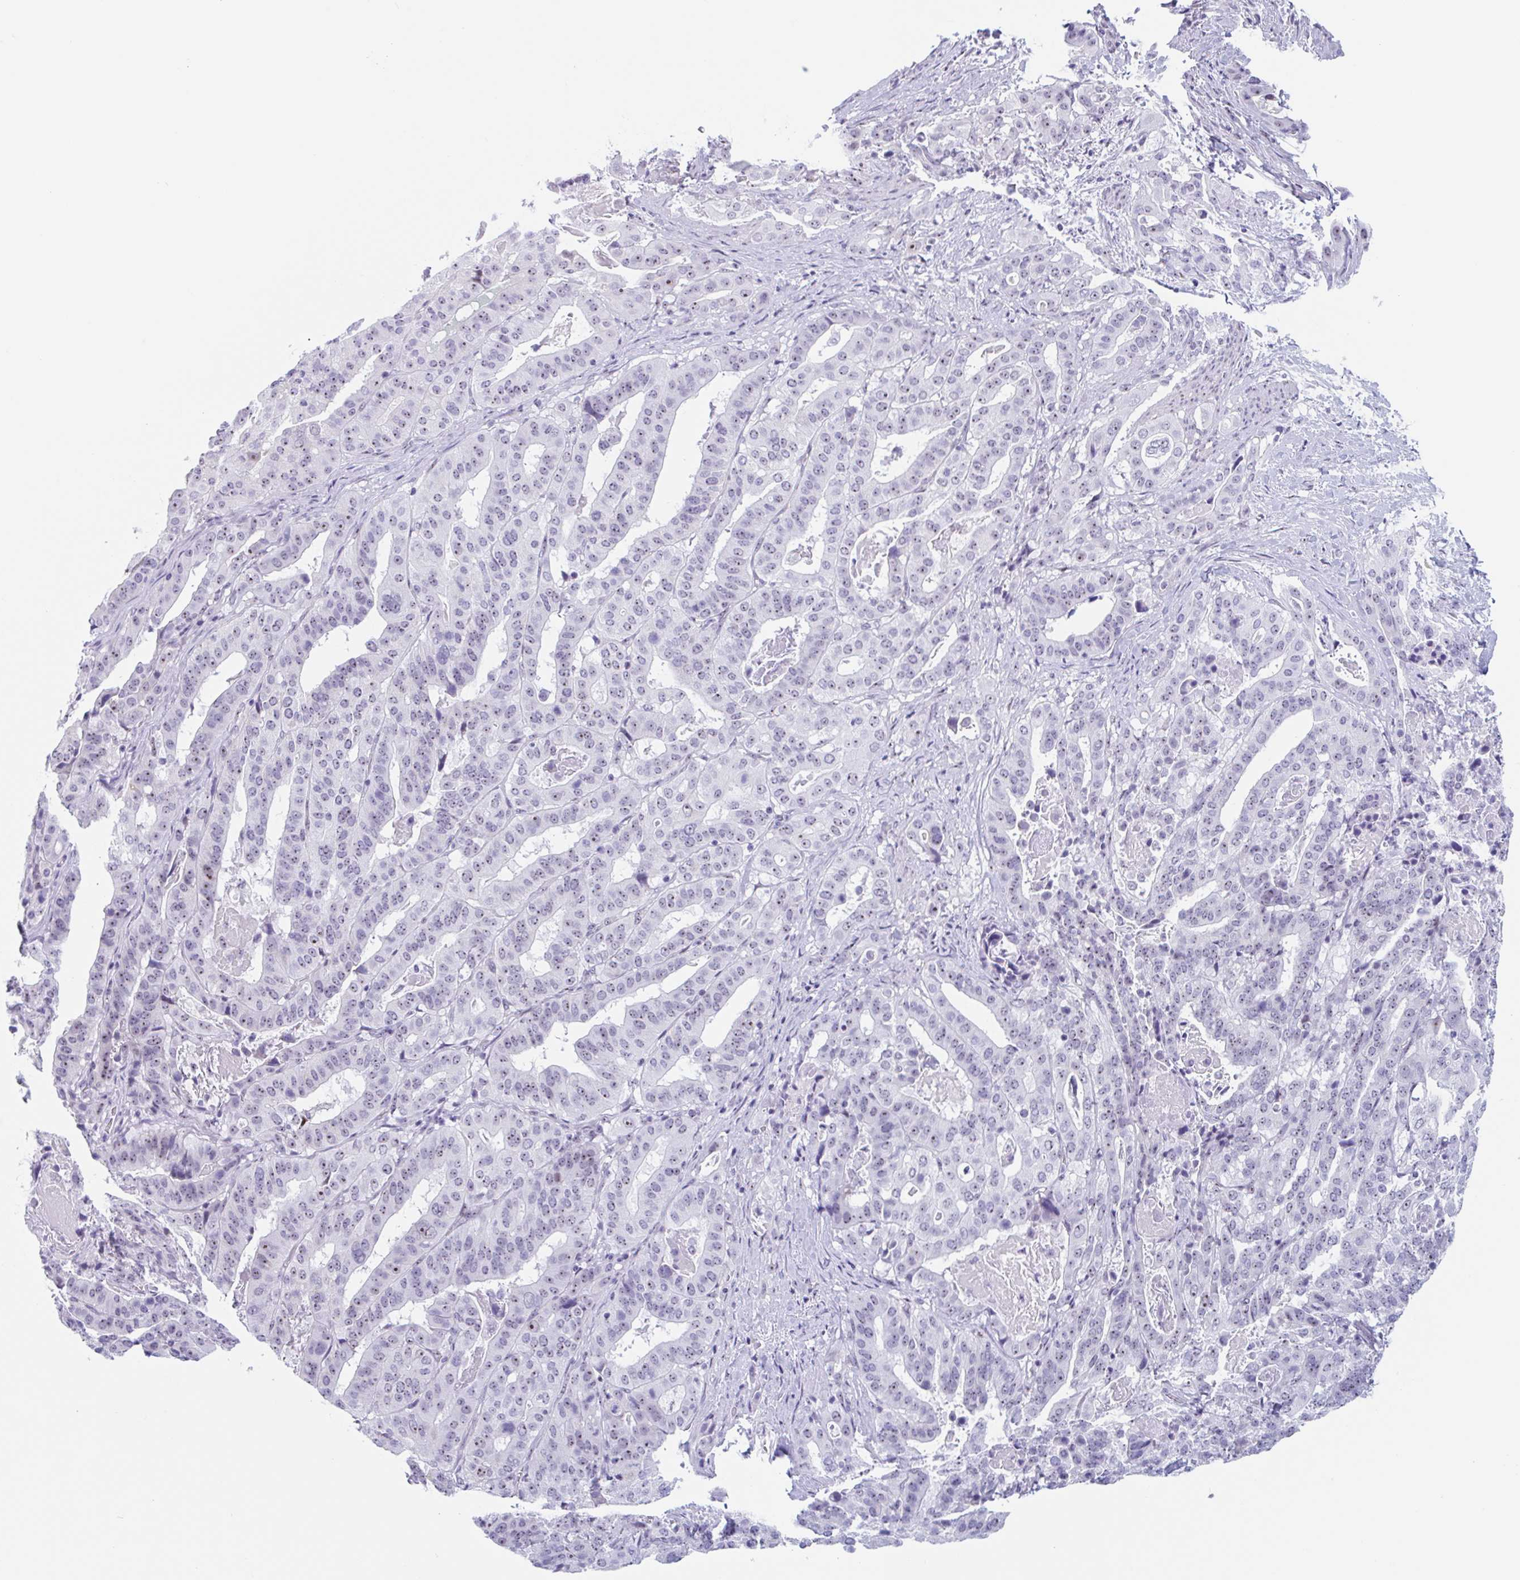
{"staining": {"intensity": "moderate", "quantity": ">75%", "location": "nuclear"}, "tissue": "stomach cancer", "cell_type": "Tumor cells", "image_type": "cancer", "snomed": [{"axis": "morphology", "description": "Adenocarcinoma, NOS"}, {"axis": "topography", "description": "Stomach"}], "caption": "A high-resolution image shows immunohistochemistry (IHC) staining of stomach adenocarcinoma, which shows moderate nuclear expression in approximately >75% of tumor cells.", "gene": "LENG9", "patient": {"sex": "male", "age": 48}}